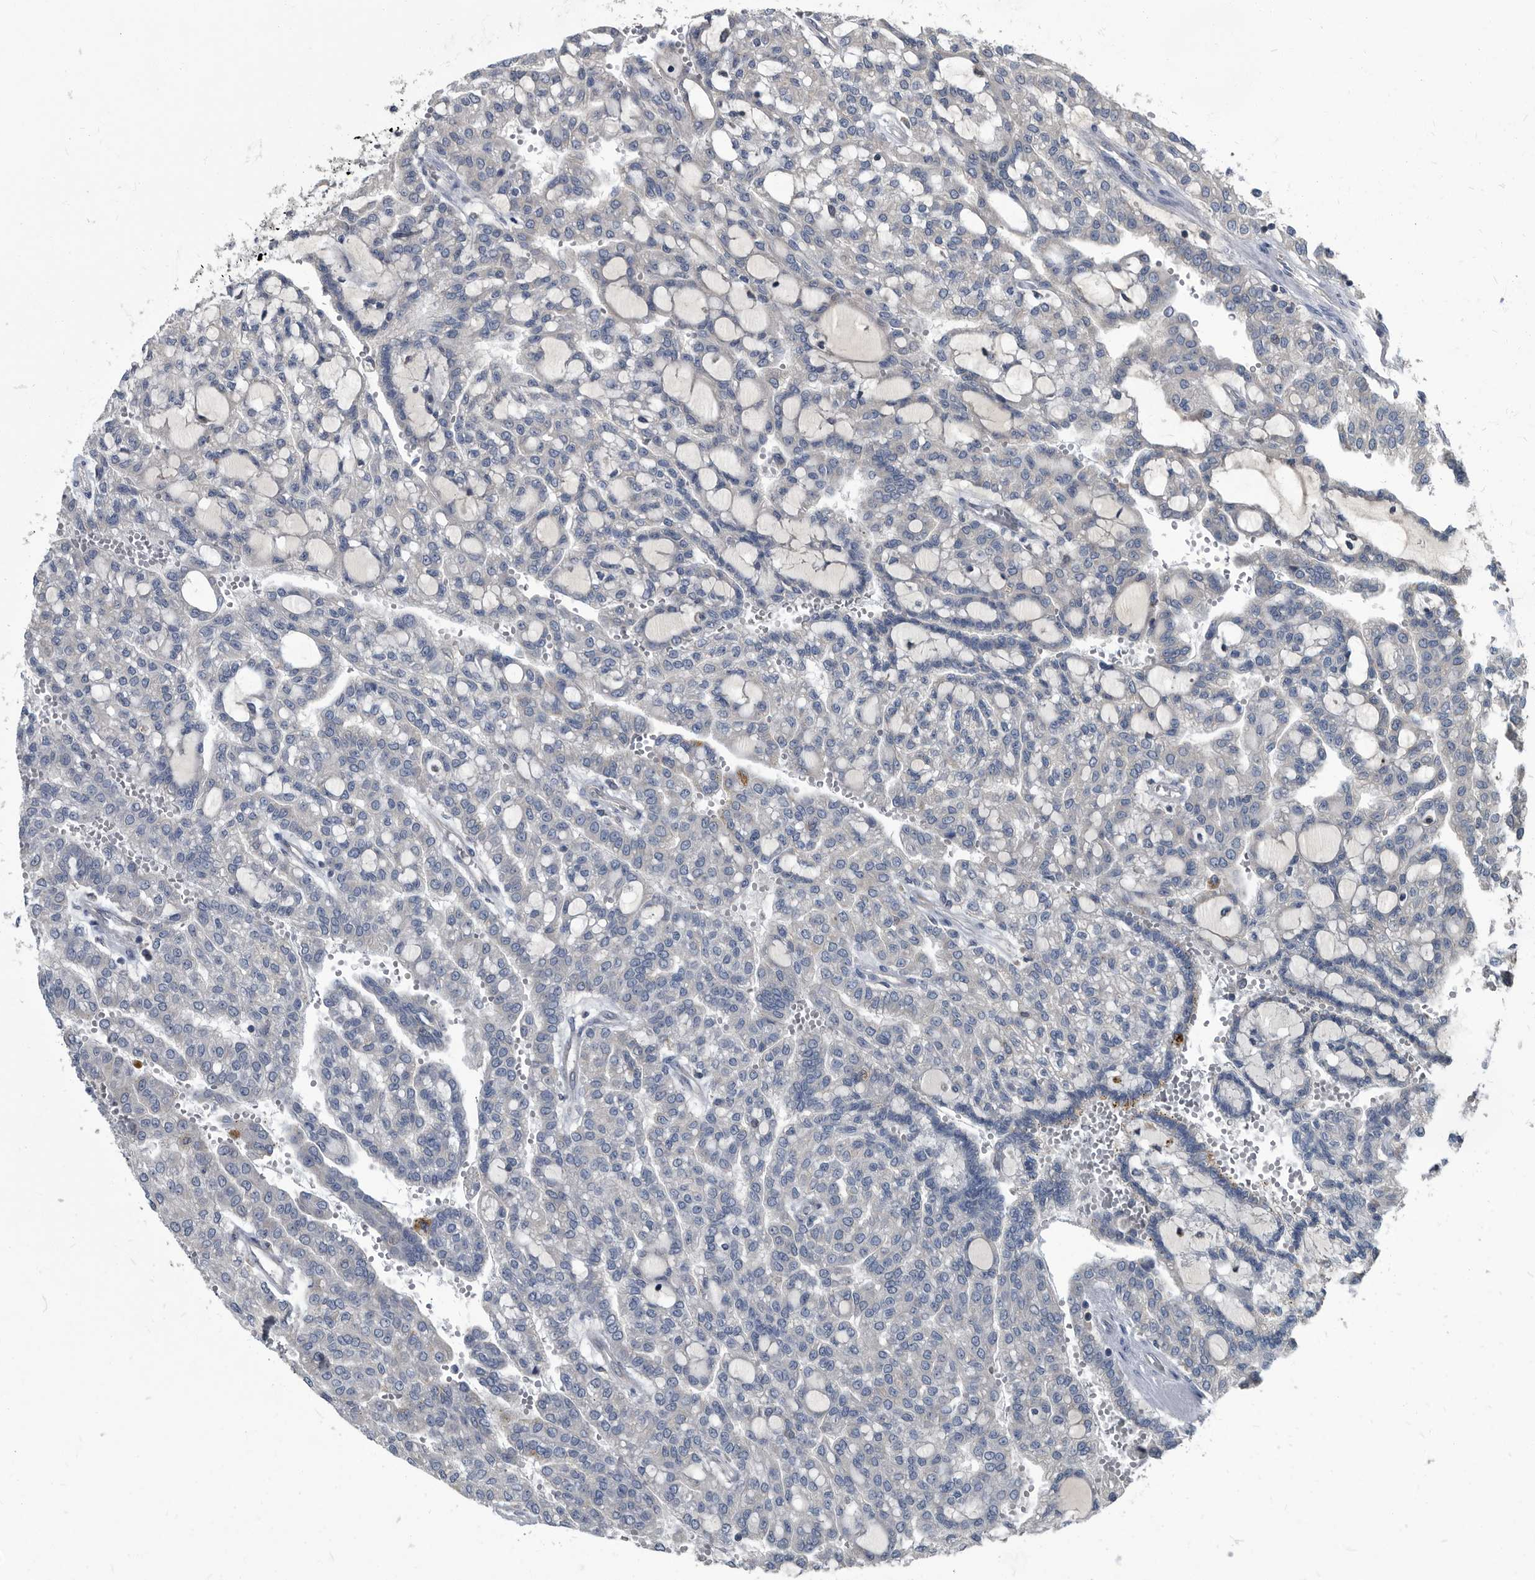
{"staining": {"intensity": "negative", "quantity": "none", "location": "none"}, "tissue": "renal cancer", "cell_type": "Tumor cells", "image_type": "cancer", "snomed": [{"axis": "morphology", "description": "Adenocarcinoma, NOS"}, {"axis": "topography", "description": "Kidney"}], "caption": "Tumor cells are negative for protein expression in human renal cancer.", "gene": "CDV3", "patient": {"sex": "male", "age": 63}}